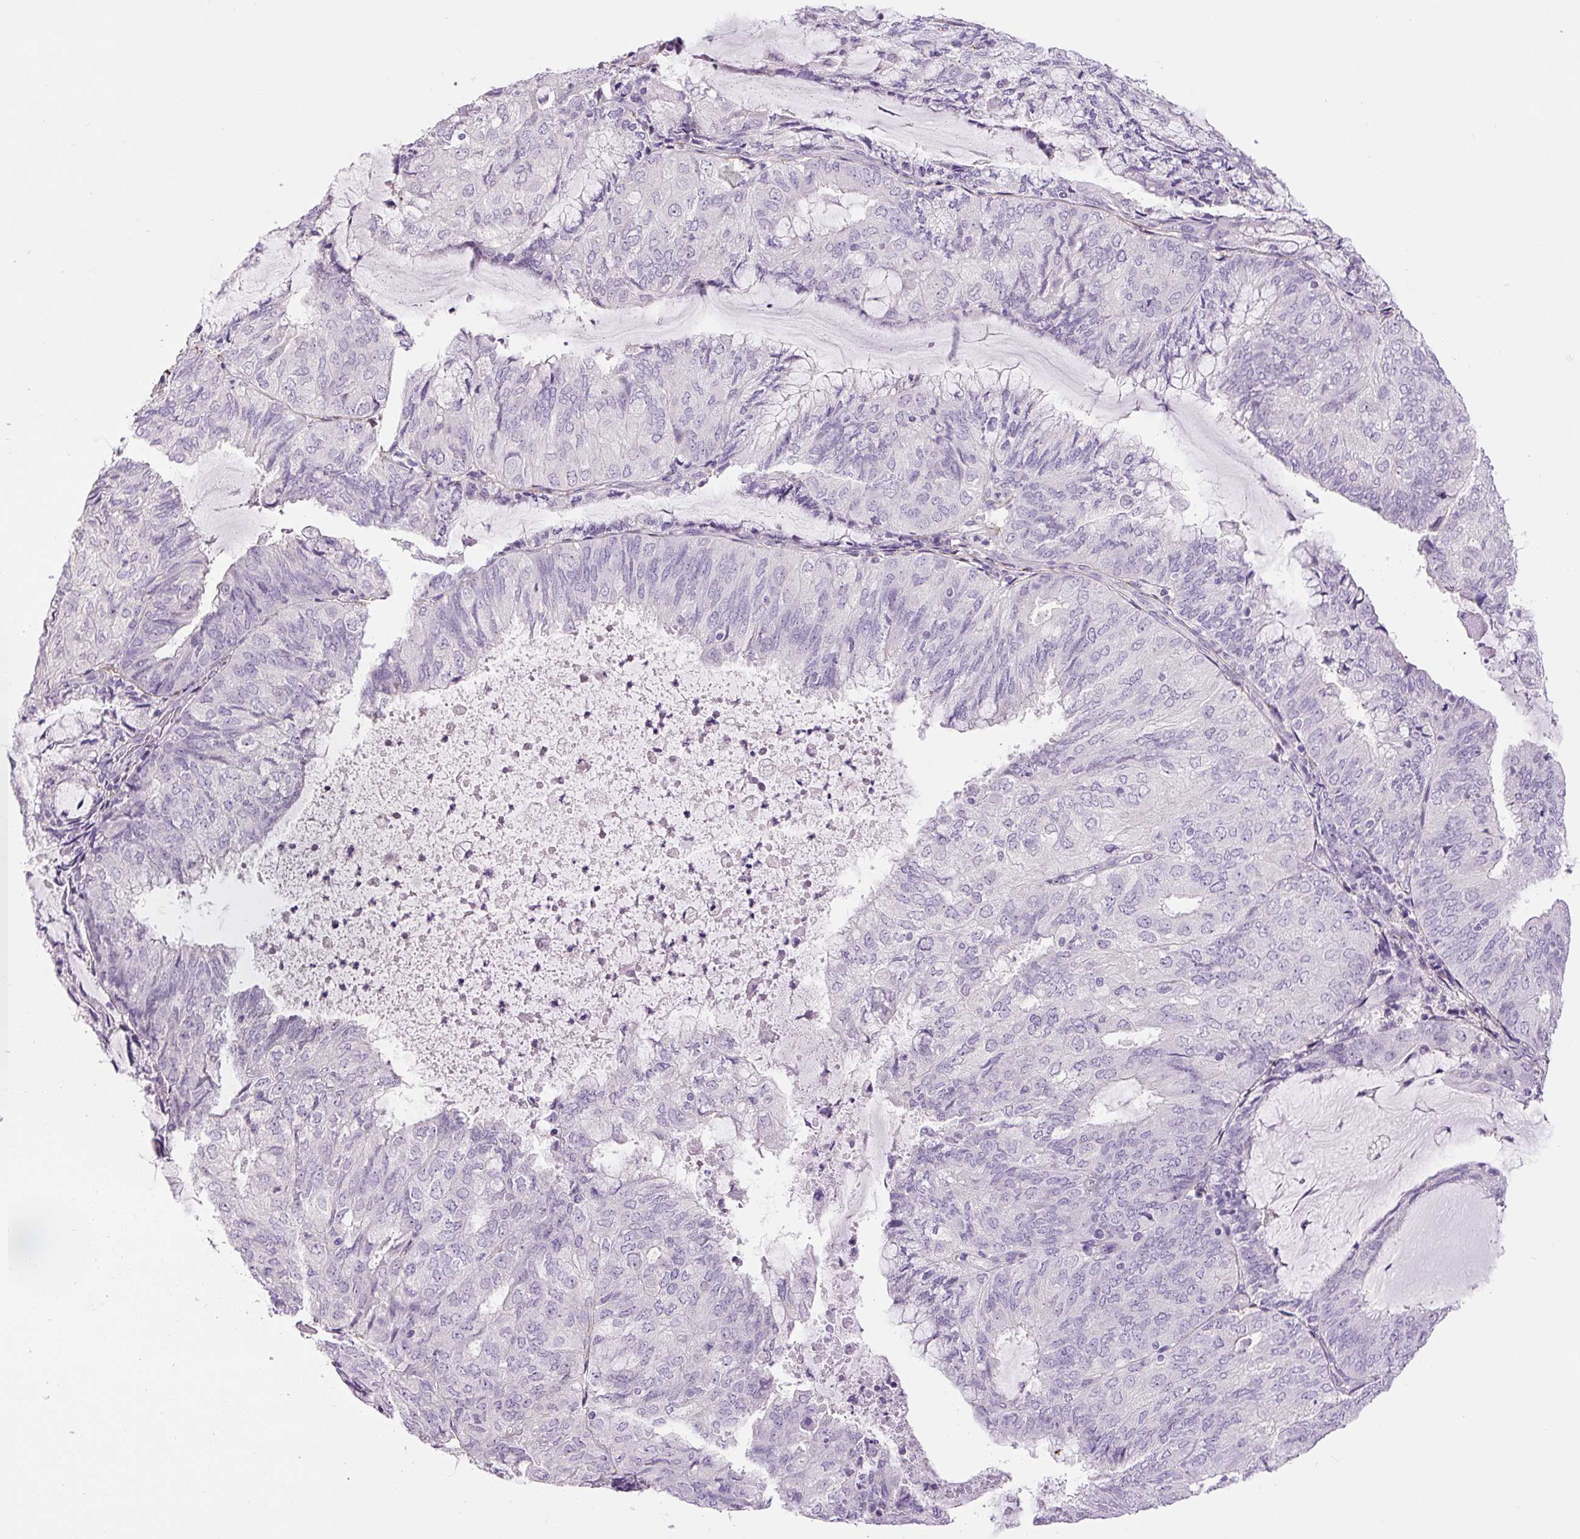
{"staining": {"intensity": "negative", "quantity": "none", "location": "none"}, "tissue": "endometrial cancer", "cell_type": "Tumor cells", "image_type": "cancer", "snomed": [{"axis": "morphology", "description": "Adenocarcinoma, NOS"}, {"axis": "topography", "description": "Endometrium"}], "caption": "This is an immunohistochemistry (IHC) micrograph of human endometrial cancer (adenocarcinoma). There is no staining in tumor cells.", "gene": "FBN1", "patient": {"sex": "female", "age": 81}}